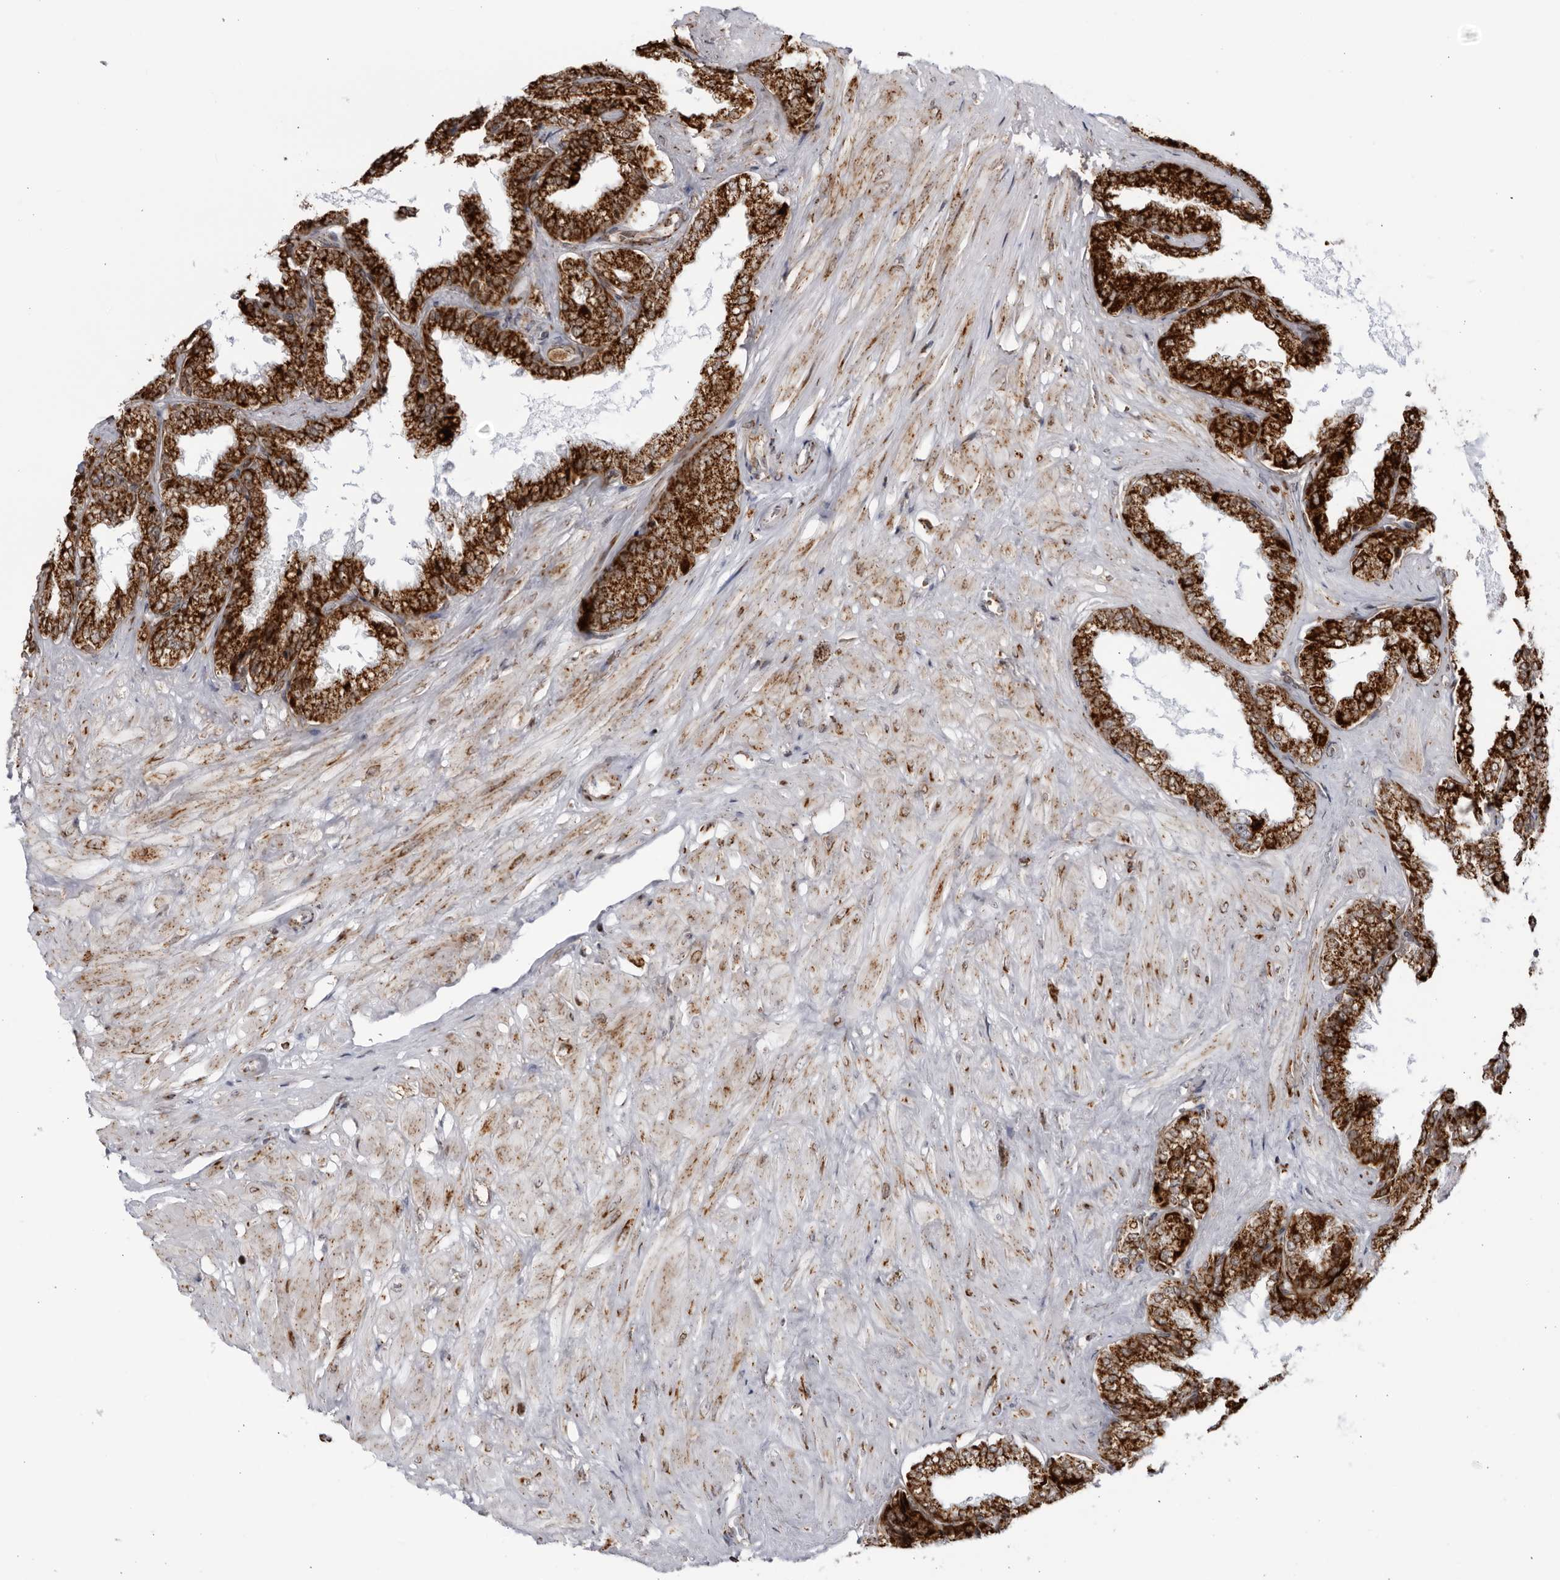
{"staining": {"intensity": "strong", "quantity": ">75%", "location": "cytoplasmic/membranous"}, "tissue": "seminal vesicle", "cell_type": "Glandular cells", "image_type": "normal", "snomed": [{"axis": "morphology", "description": "Normal tissue, NOS"}, {"axis": "topography", "description": "Seminal veicle"}], "caption": "Seminal vesicle stained with a brown dye exhibits strong cytoplasmic/membranous positive positivity in approximately >75% of glandular cells.", "gene": "RBM34", "patient": {"sex": "male", "age": 46}}